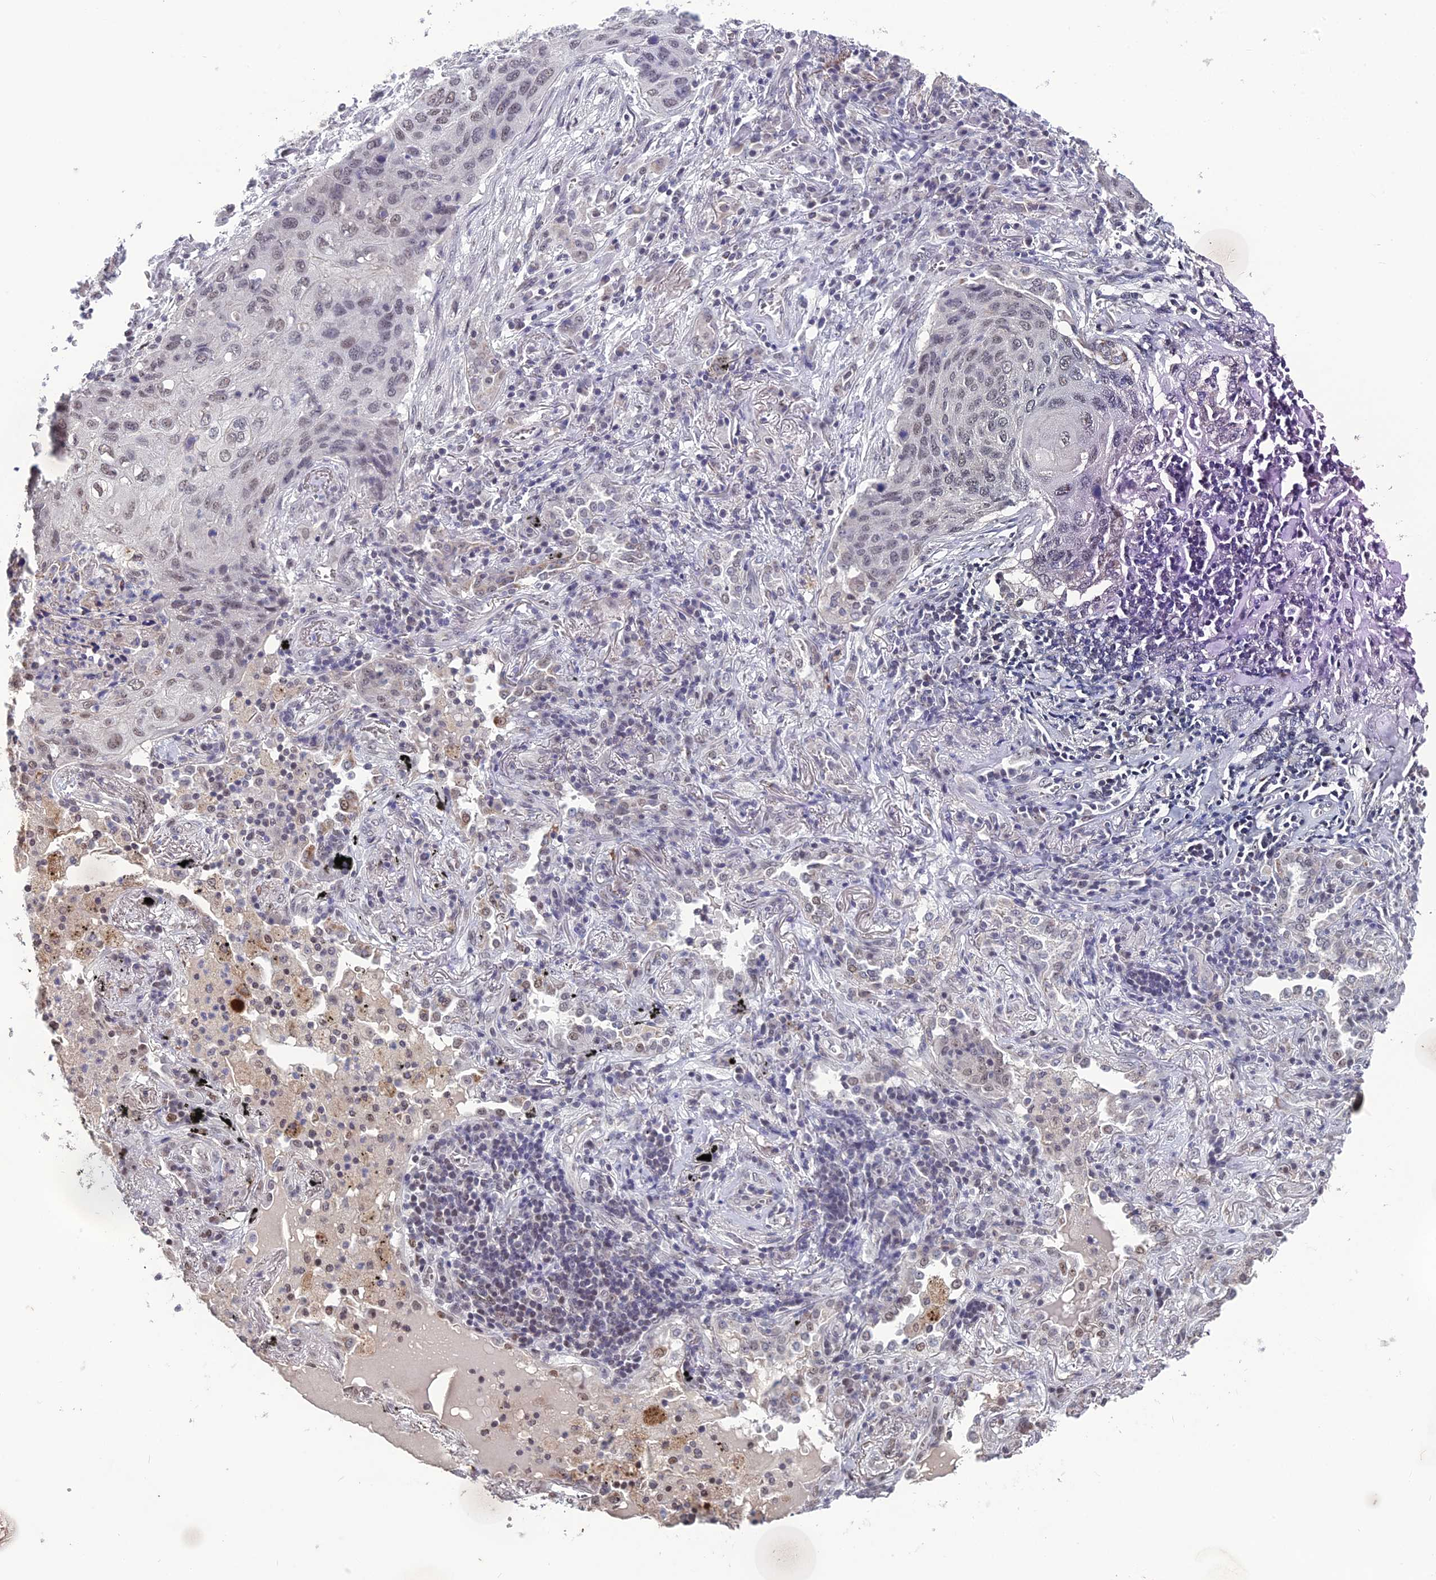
{"staining": {"intensity": "weak", "quantity": "25%-75%", "location": "nuclear"}, "tissue": "lung cancer", "cell_type": "Tumor cells", "image_type": "cancer", "snomed": [{"axis": "morphology", "description": "Squamous cell carcinoma, NOS"}, {"axis": "topography", "description": "Lung"}], "caption": "This micrograph shows immunohistochemistry staining of lung cancer, with low weak nuclear positivity in approximately 25%-75% of tumor cells.", "gene": "MT-CO3", "patient": {"sex": "female", "age": 63}}